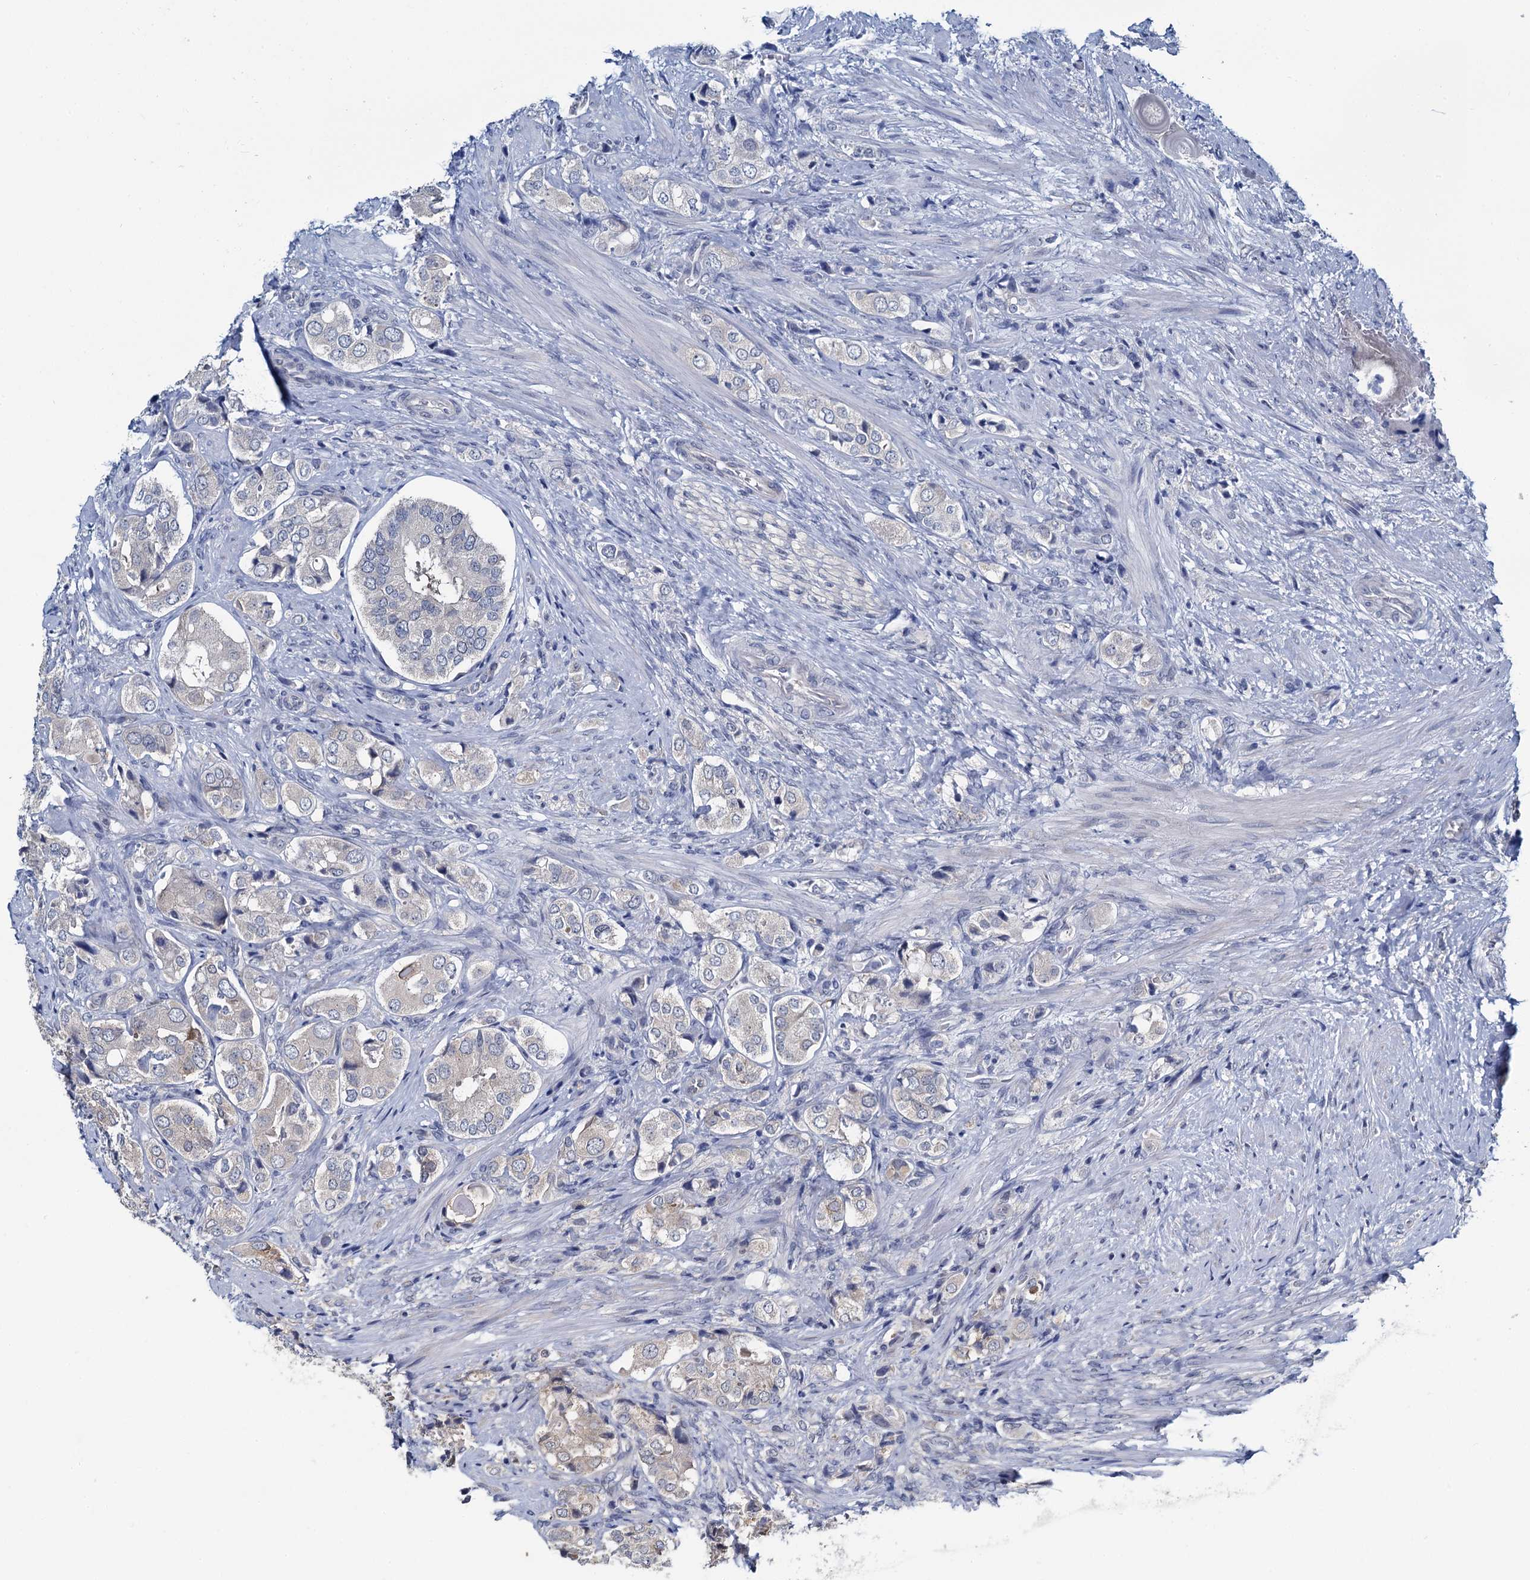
{"staining": {"intensity": "negative", "quantity": "none", "location": "none"}, "tissue": "prostate cancer", "cell_type": "Tumor cells", "image_type": "cancer", "snomed": [{"axis": "morphology", "description": "Adenocarcinoma, High grade"}, {"axis": "topography", "description": "Prostate"}], "caption": "Immunohistochemical staining of human prostate adenocarcinoma (high-grade) shows no significant expression in tumor cells.", "gene": "MIOX", "patient": {"sex": "male", "age": 65}}